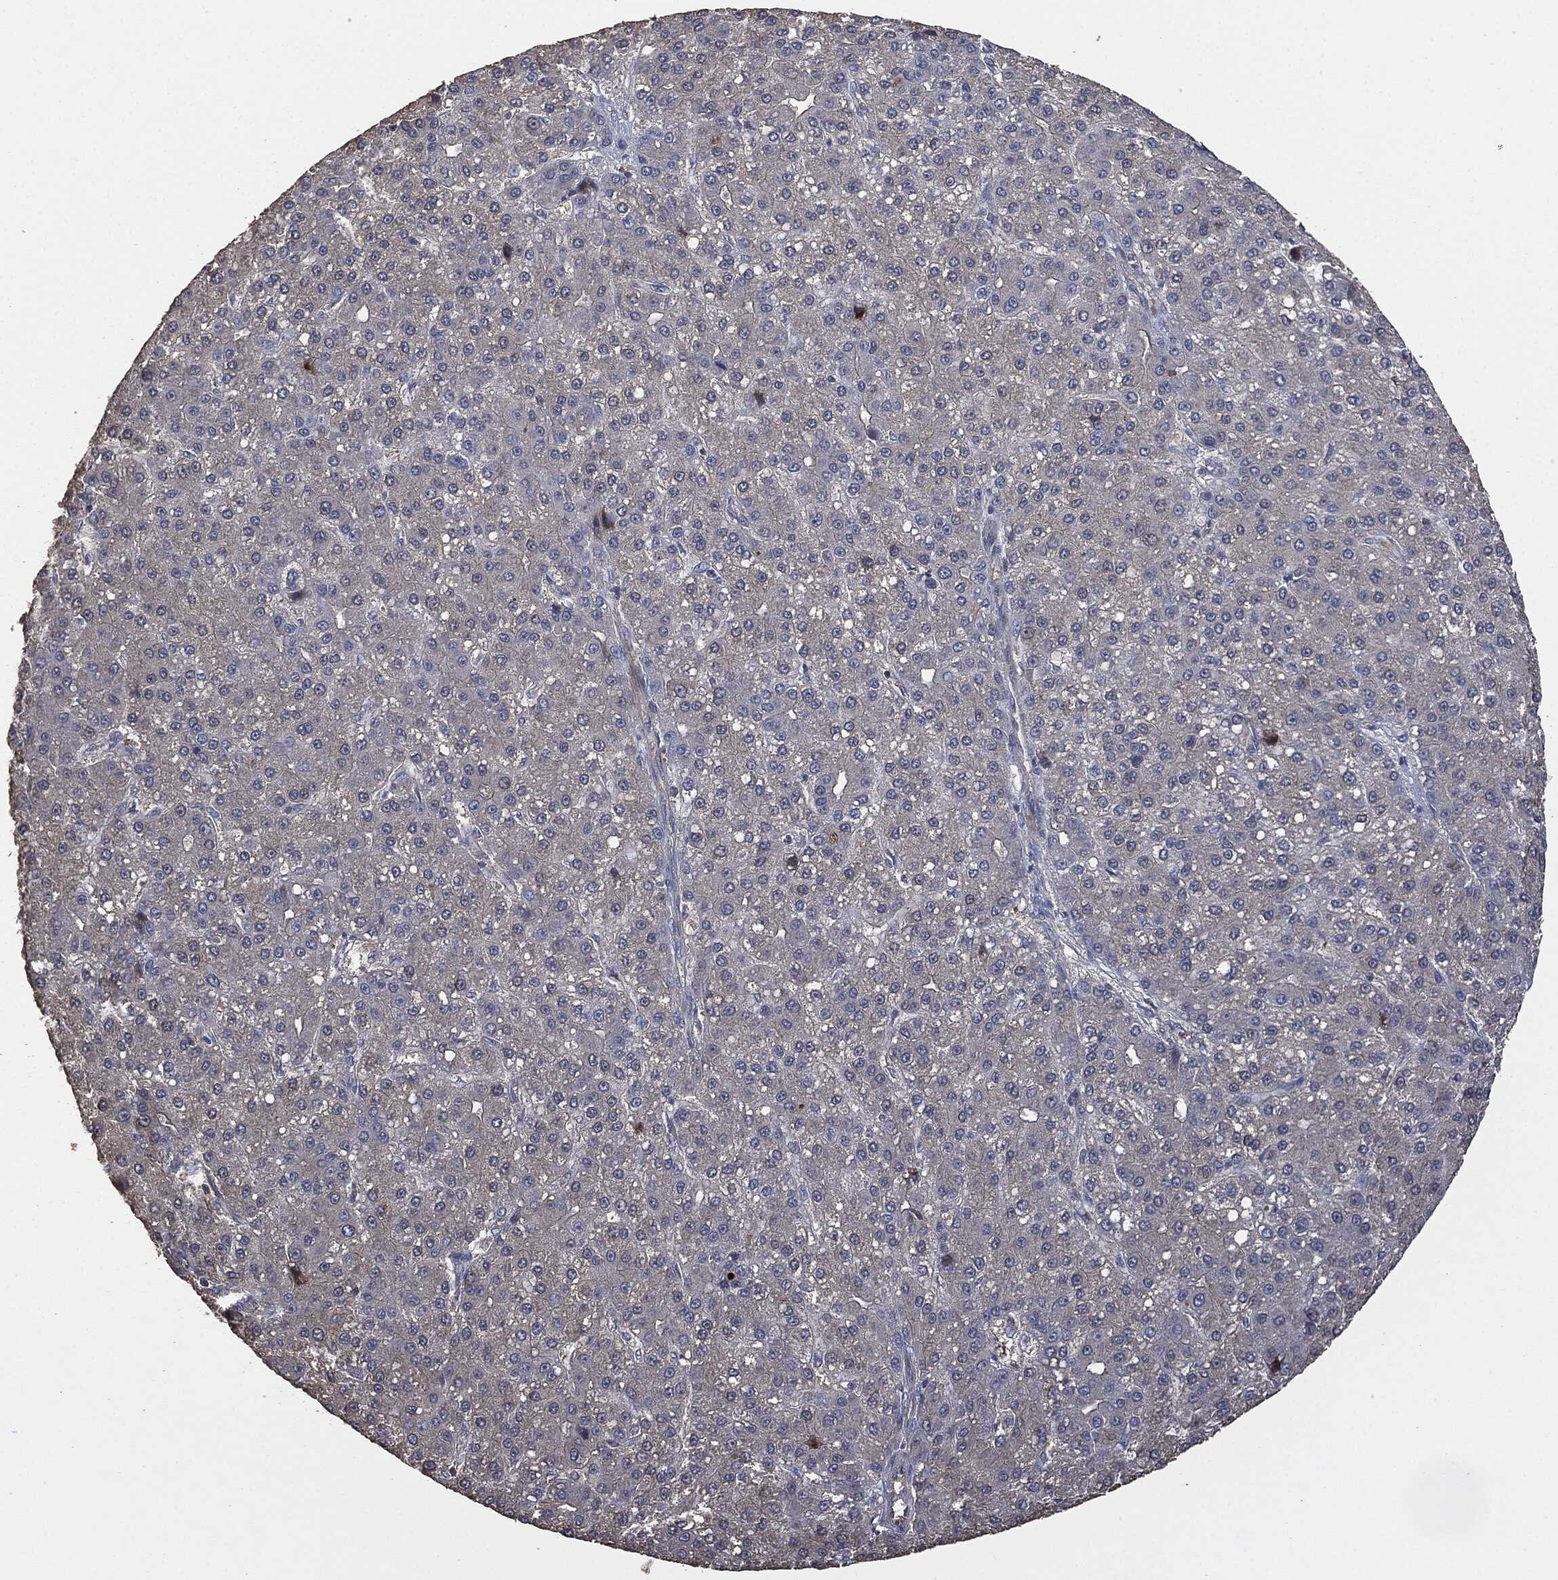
{"staining": {"intensity": "negative", "quantity": "none", "location": "none"}, "tissue": "liver cancer", "cell_type": "Tumor cells", "image_type": "cancer", "snomed": [{"axis": "morphology", "description": "Carcinoma, Hepatocellular, NOS"}, {"axis": "topography", "description": "Liver"}], "caption": "DAB immunohistochemical staining of human liver hepatocellular carcinoma exhibits no significant staining in tumor cells.", "gene": "MSLN", "patient": {"sex": "male", "age": 67}}